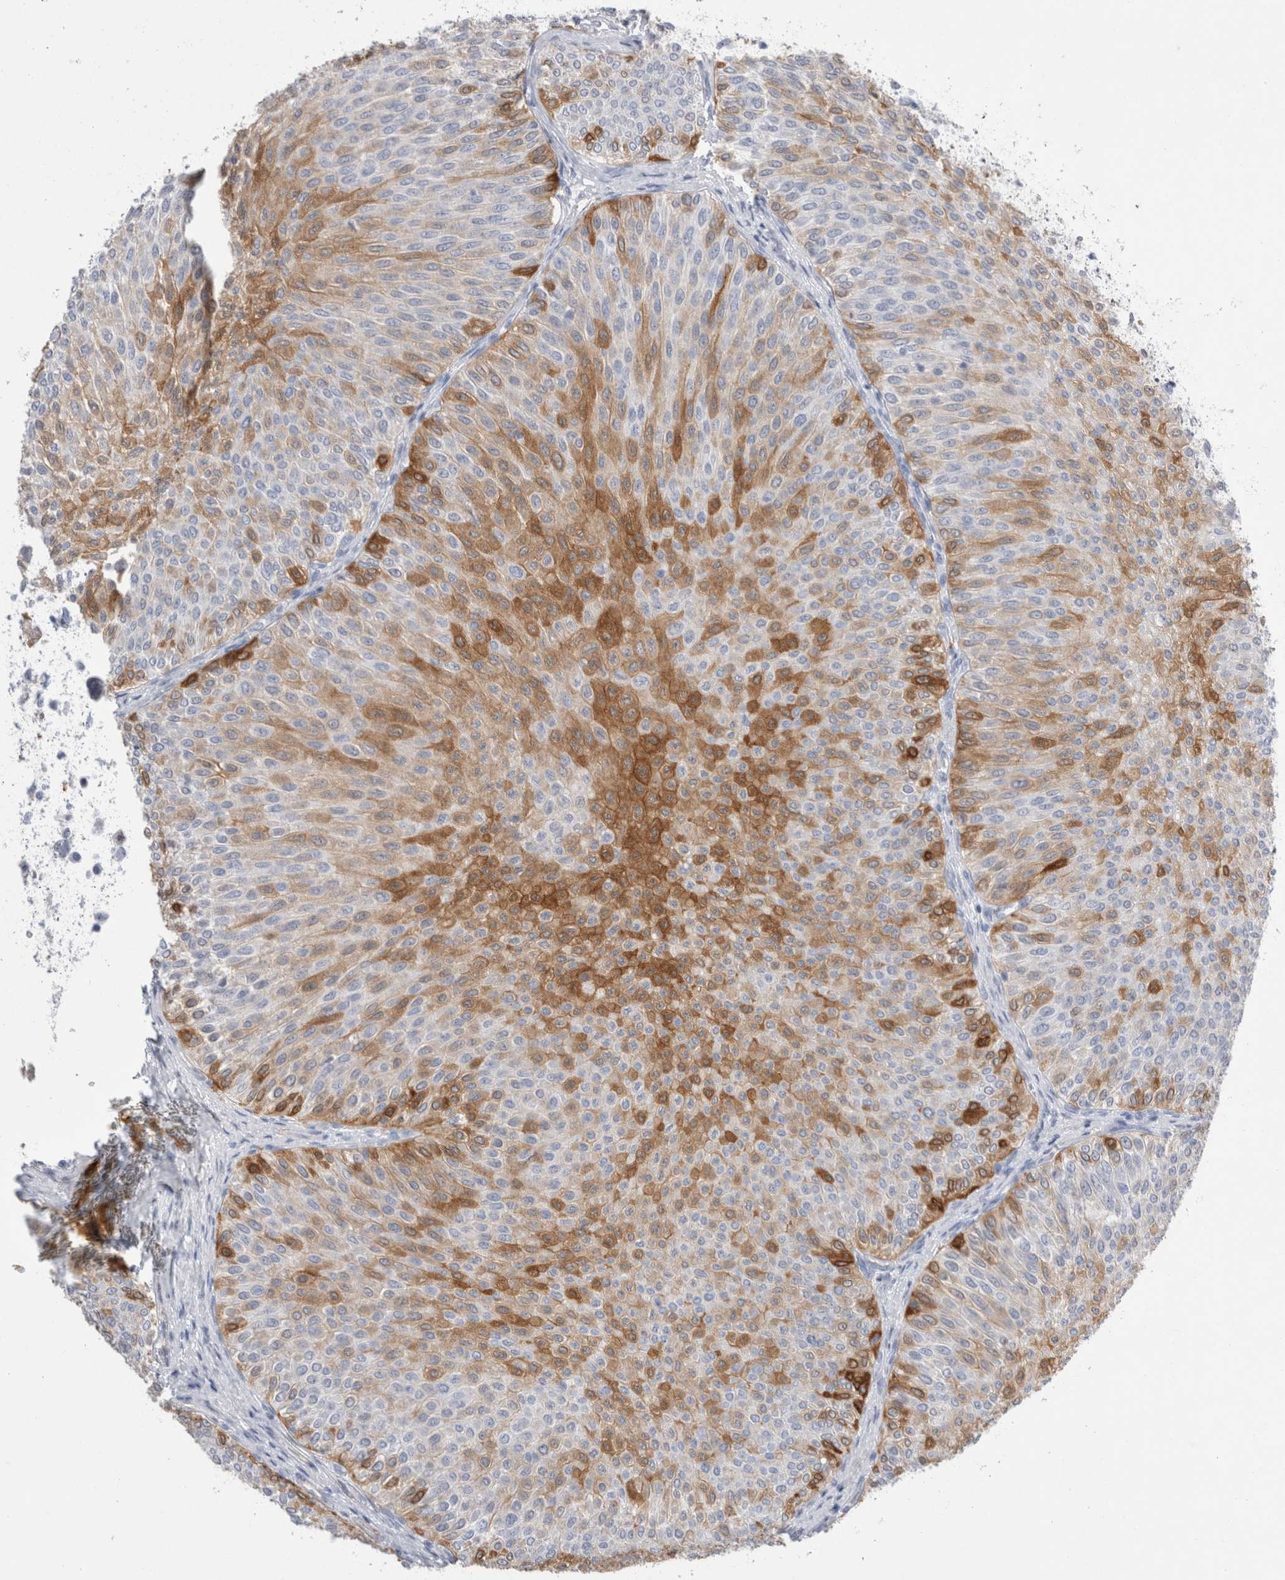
{"staining": {"intensity": "moderate", "quantity": "<25%", "location": "cytoplasmic/membranous"}, "tissue": "urothelial cancer", "cell_type": "Tumor cells", "image_type": "cancer", "snomed": [{"axis": "morphology", "description": "Urothelial carcinoma, Low grade"}, {"axis": "topography", "description": "Urinary bladder"}], "caption": "Brown immunohistochemical staining in human low-grade urothelial carcinoma reveals moderate cytoplasmic/membranous positivity in about <25% of tumor cells.", "gene": "NAPEPLD", "patient": {"sex": "male", "age": 78}}